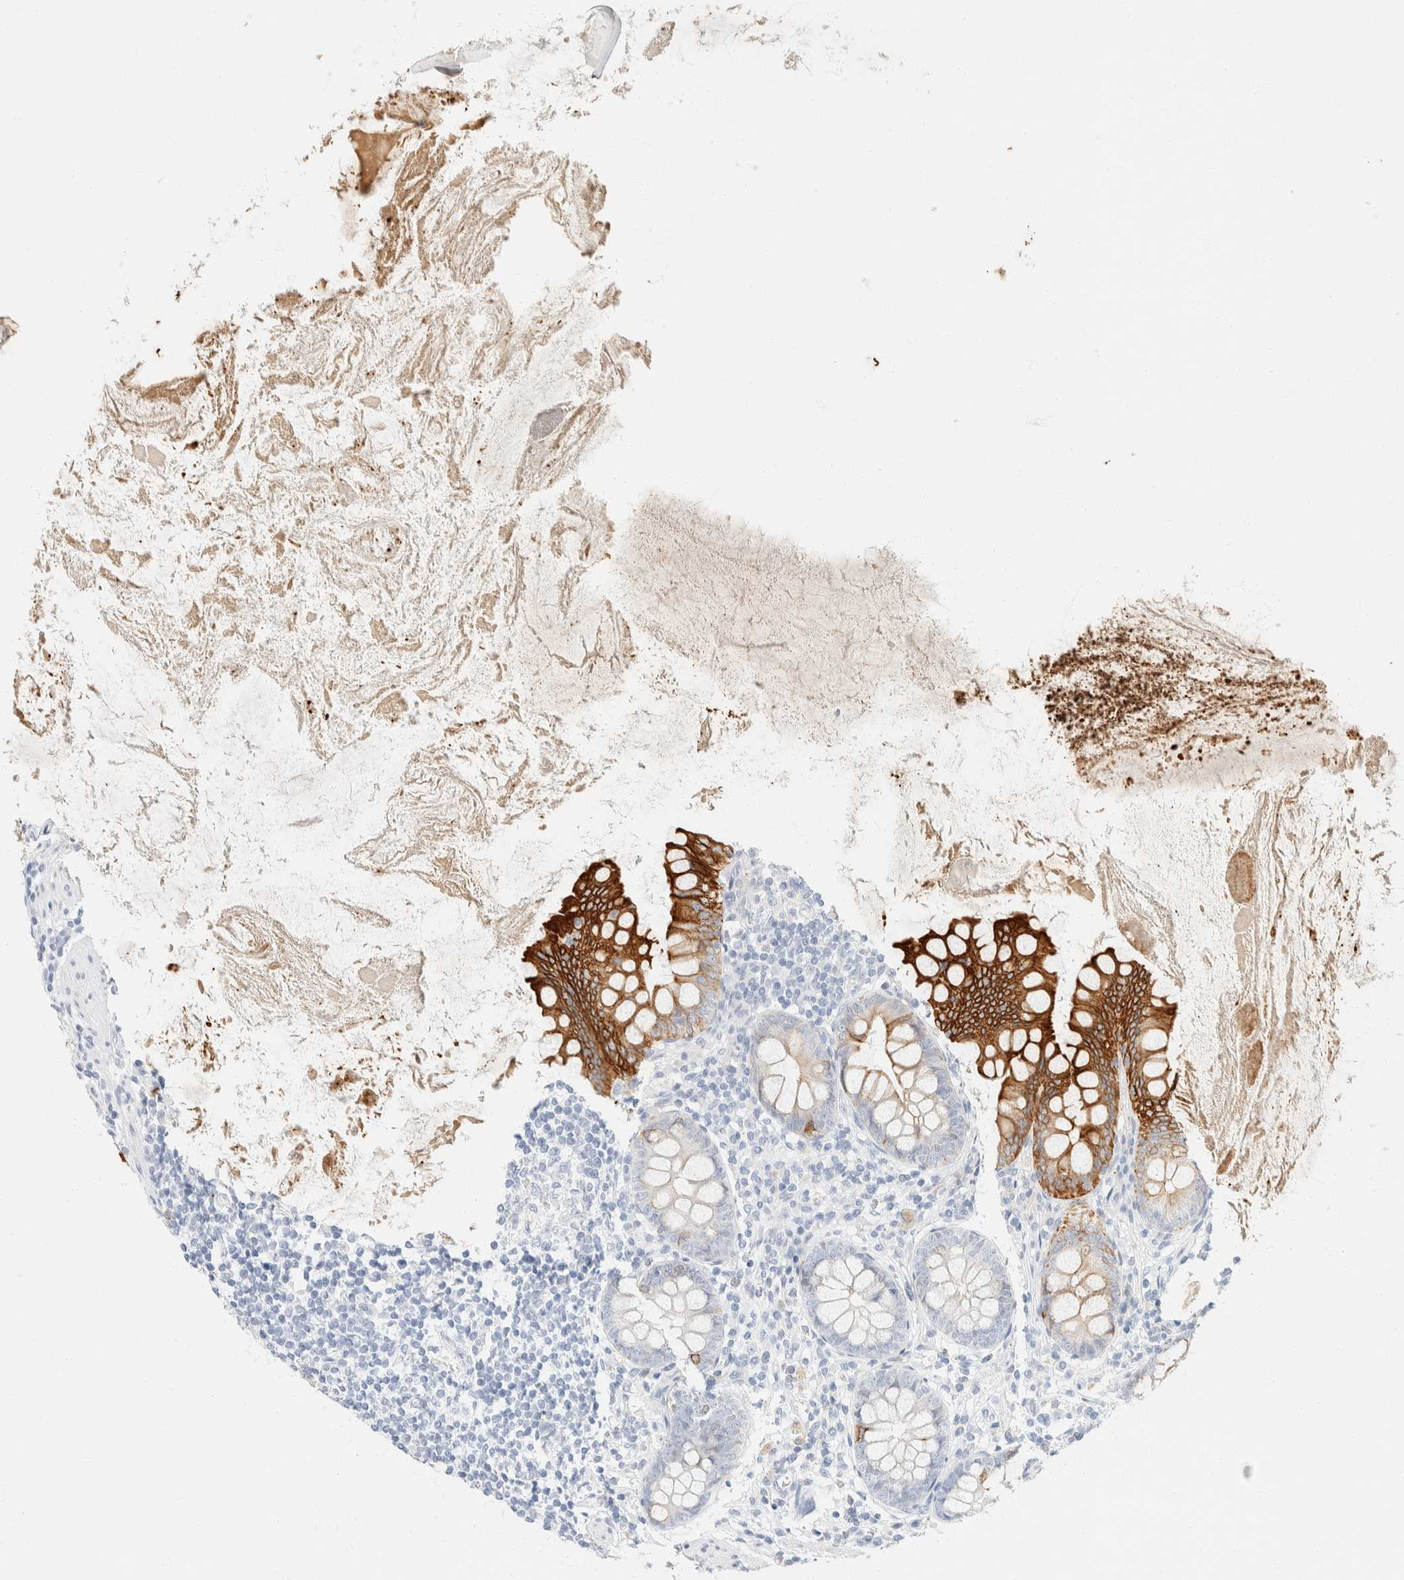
{"staining": {"intensity": "strong", "quantity": "25%-75%", "location": "cytoplasmic/membranous"}, "tissue": "appendix", "cell_type": "Glandular cells", "image_type": "normal", "snomed": [{"axis": "morphology", "description": "Normal tissue, NOS"}, {"axis": "topography", "description": "Appendix"}], "caption": "The micrograph displays immunohistochemical staining of unremarkable appendix. There is strong cytoplasmic/membranous expression is present in about 25%-75% of glandular cells.", "gene": "KRT20", "patient": {"sex": "female", "age": 77}}